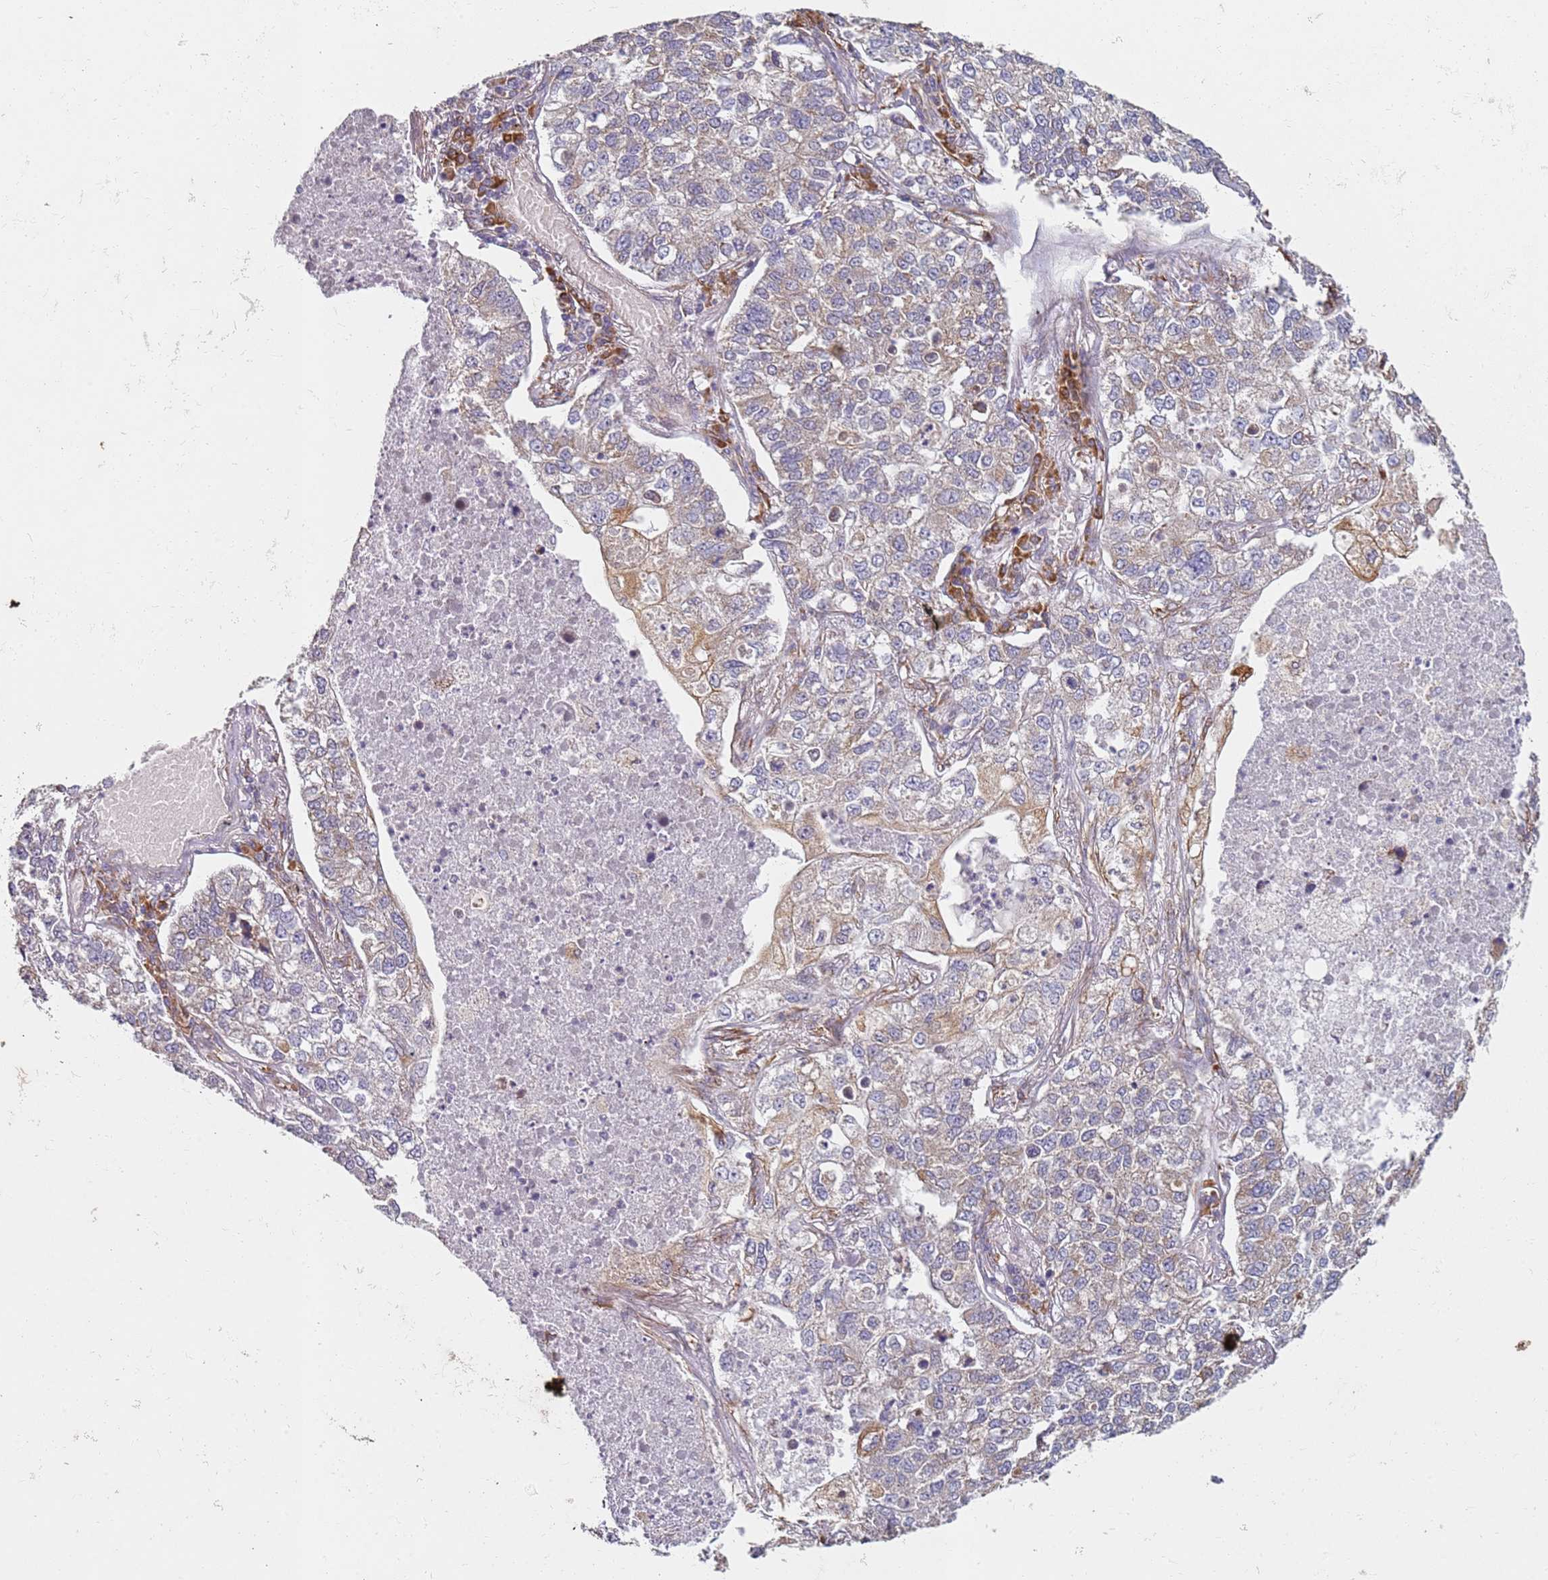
{"staining": {"intensity": "weak", "quantity": "<25%", "location": "cytoplasmic/membranous"}, "tissue": "lung cancer", "cell_type": "Tumor cells", "image_type": "cancer", "snomed": [{"axis": "morphology", "description": "Adenocarcinoma, NOS"}, {"axis": "topography", "description": "Lung"}], "caption": "IHC photomicrograph of human adenocarcinoma (lung) stained for a protein (brown), which demonstrates no expression in tumor cells. (DAB IHC visualized using brightfield microscopy, high magnification).", "gene": "ARFRP1", "patient": {"sex": "male", "age": 49}}